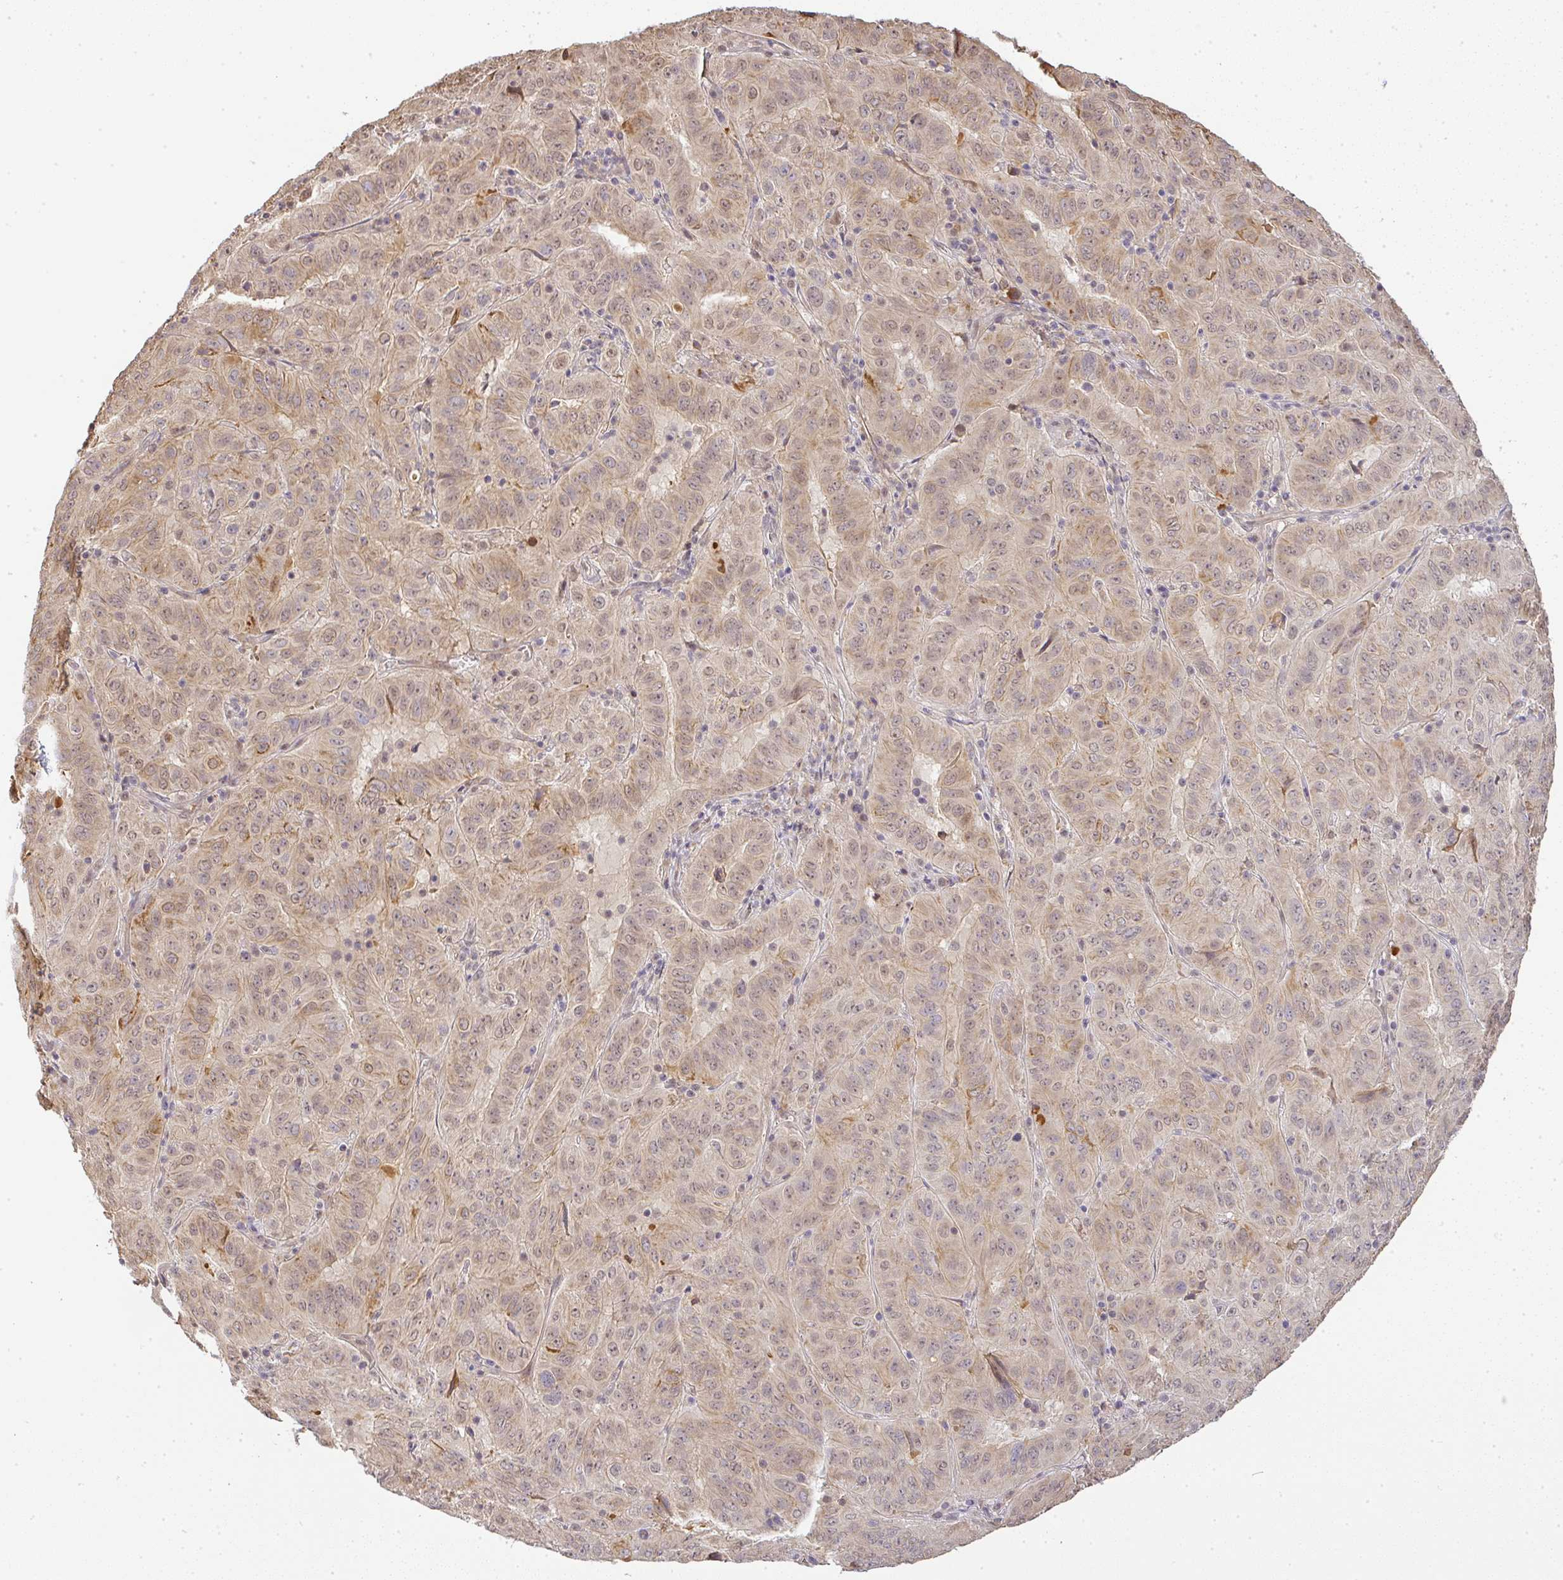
{"staining": {"intensity": "weak", "quantity": "<25%", "location": "cytoplasmic/membranous"}, "tissue": "pancreatic cancer", "cell_type": "Tumor cells", "image_type": "cancer", "snomed": [{"axis": "morphology", "description": "Adenocarcinoma, NOS"}, {"axis": "topography", "description": "Pancreas"}], "caption": "An image of adenocarcinoma (pancreatic) stained for a protein reveals no brown staining in tumor cells. (Brightfield microscopy of DAB IHC at high magnification).", "gene": "FAM153A", "patient": {"sex": "male", "age": 63}}